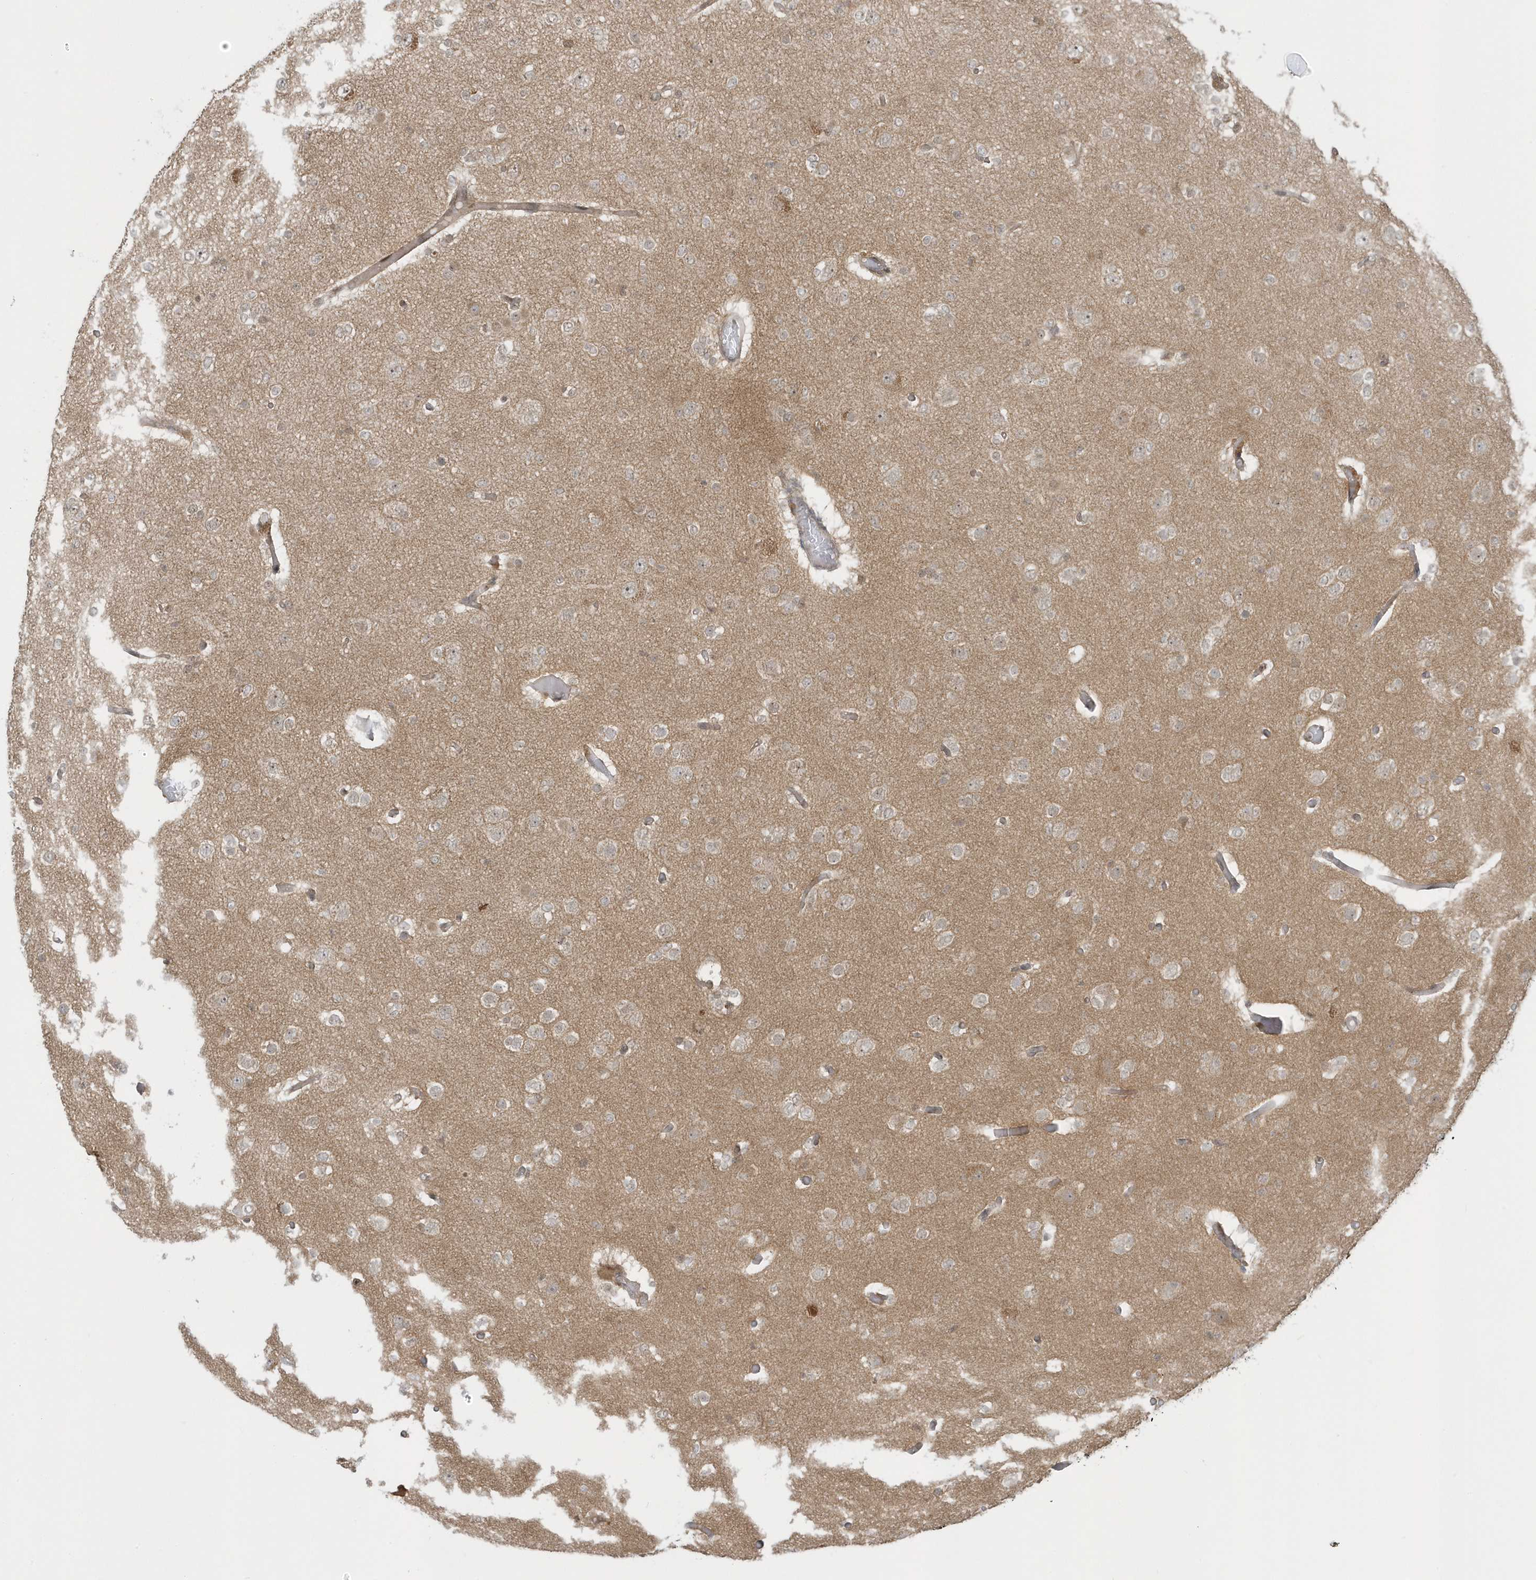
{"staining": {"intensity": "negative", "quantity": "none", "location": "none"}, "tissue": "glioma", "cell_type": "Tumor cells", "image_type": "cancer", "snomed": [{"axis": "morphology", "description": "Glioma, malignant, Low grade"}, {"axis": "topography", "description": "Brain"}], "caption": "This is an immunohistochemistry (IHC) photomicrograph of human low-grade glioma (malignant). There is no expression in tumor cells.", "gene": "PPP1R7", "patient": {"sex": "female", "age": 22}}